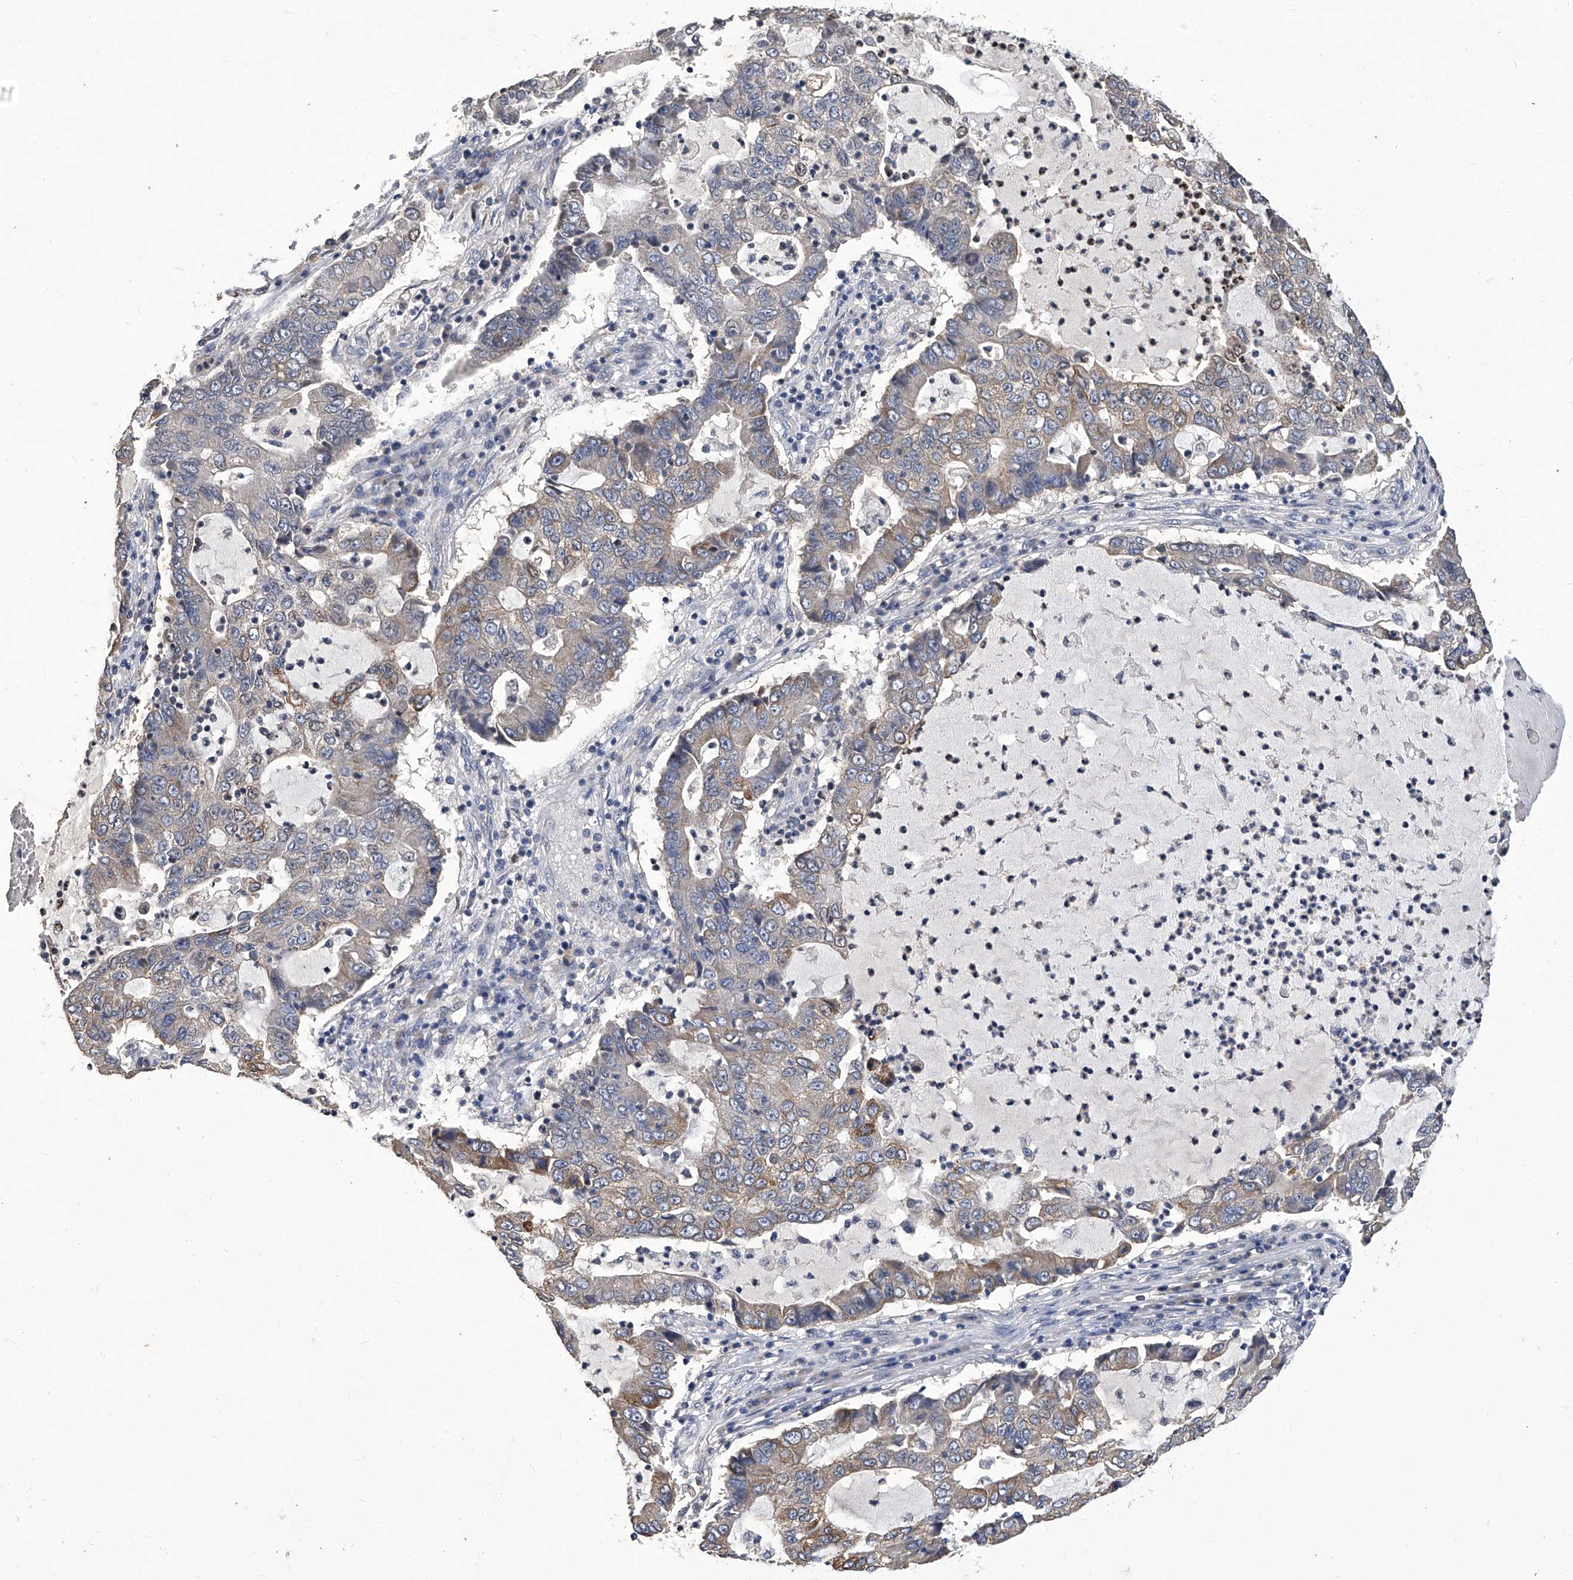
{"staining": {"intensity": "moderate", "quantity": "<25%", "location": "cytoplasmic/membranous"}, "tissue": "lung cancer", "cell_type": "Tumor cells", "image_type": "cancer", "snomed": [{"axis": "morphology", "description": "Adenocarcinoma, NOS"}, {"axis": "topography", "description": "Lung"}], "caption": "Approximately <25% of tumor cells in lung adenocarcinoma display moderate cytoplasmic/membranous protein positivity as visualized by brown immunohistochemical staining.", "gene": "TGFBR1", "patient": {"sex": "female", "age": 51}}